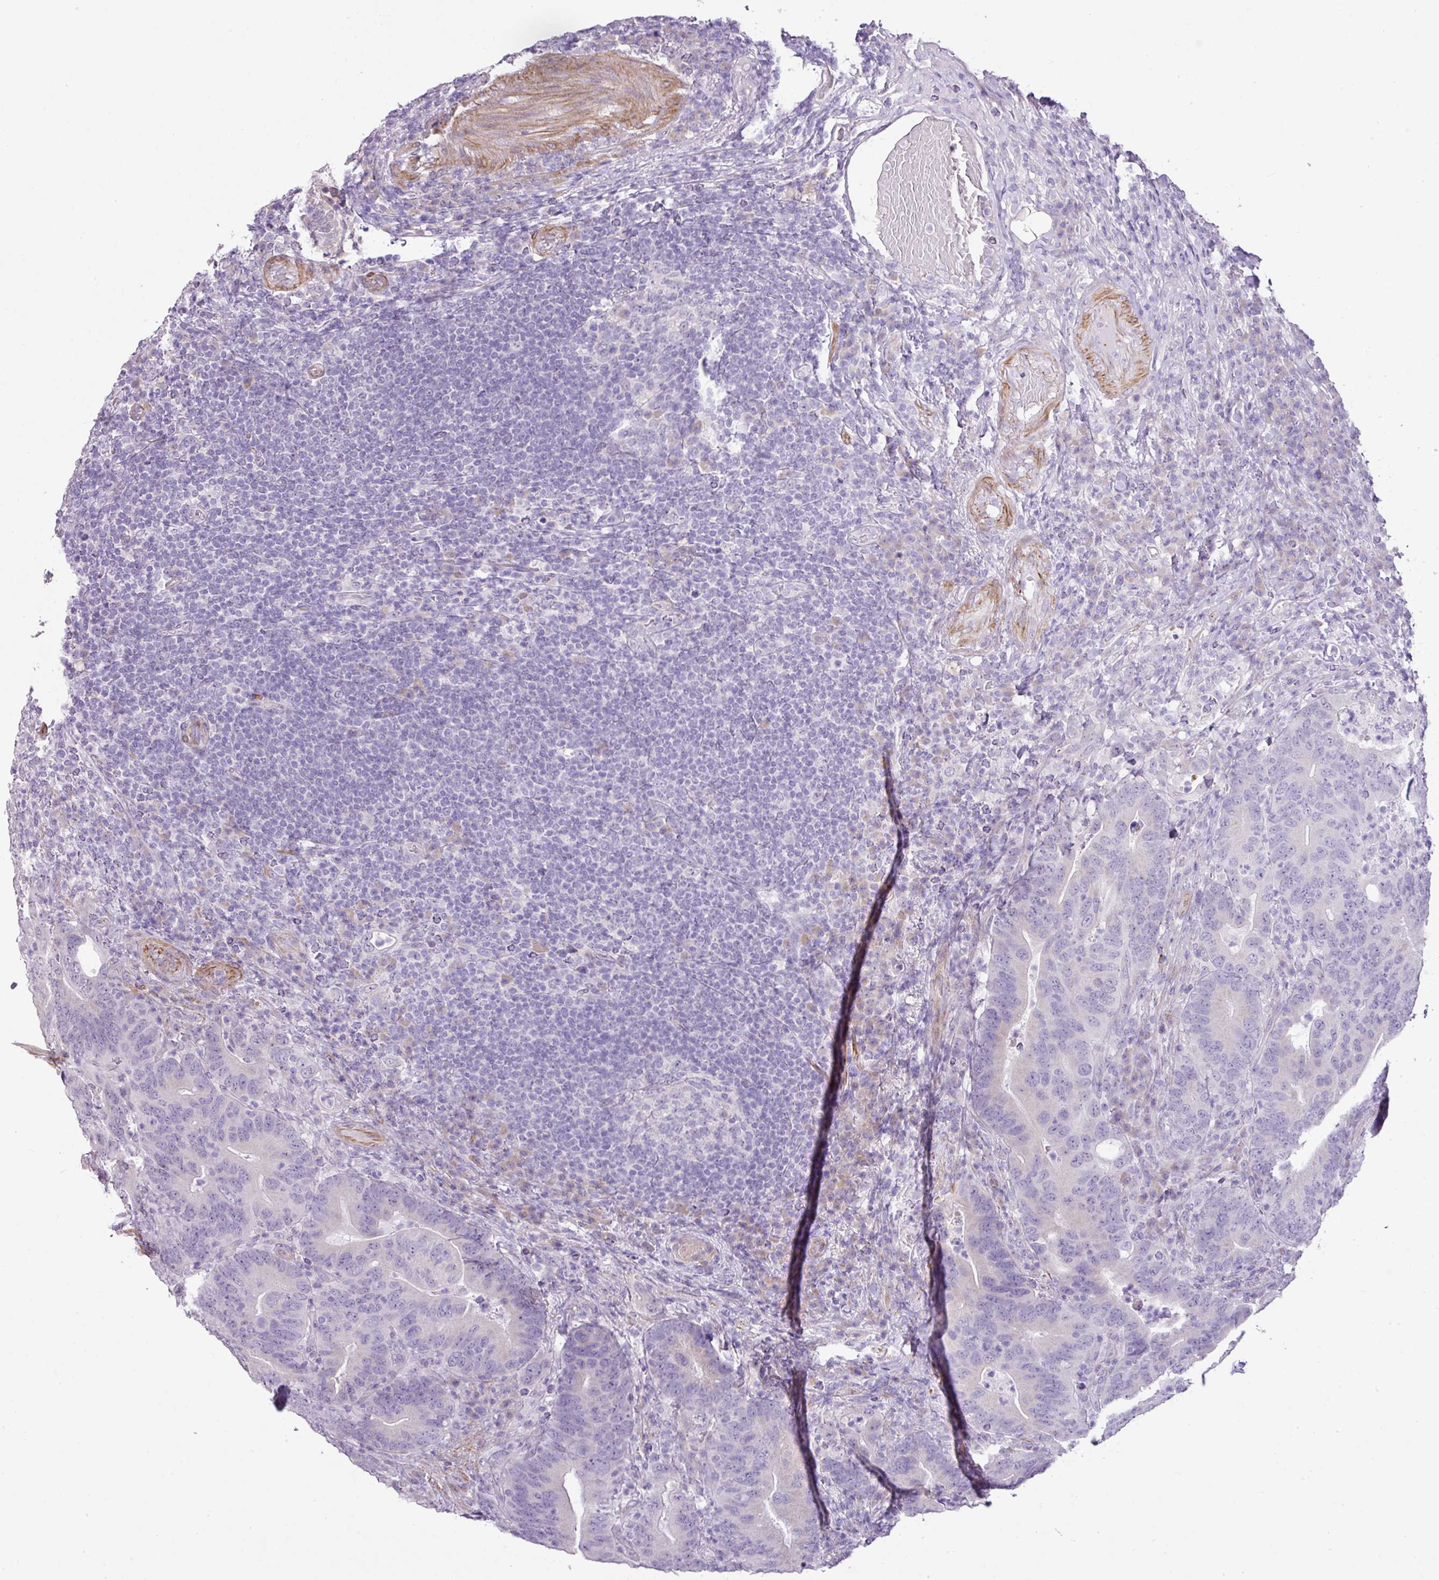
{"staining": {"intensity": "negative", "quantity": "none", "location": "none"}, "tissue": "colorectal cancer", "cell_type": "Tumor cells", "image_type": "cancer", "snomed": [{"axis": "morphology", "description": "Adenocarcinoma, NOS"}, {"axis": "topography", "description": "Colon"}], "caption": "Immunohistochemical staining of colorectal adenocarcinoma exhibits no significant expression in tumor cells.", "gene": "DIP2A", "patient": {"sex": "female", "age": 66}}